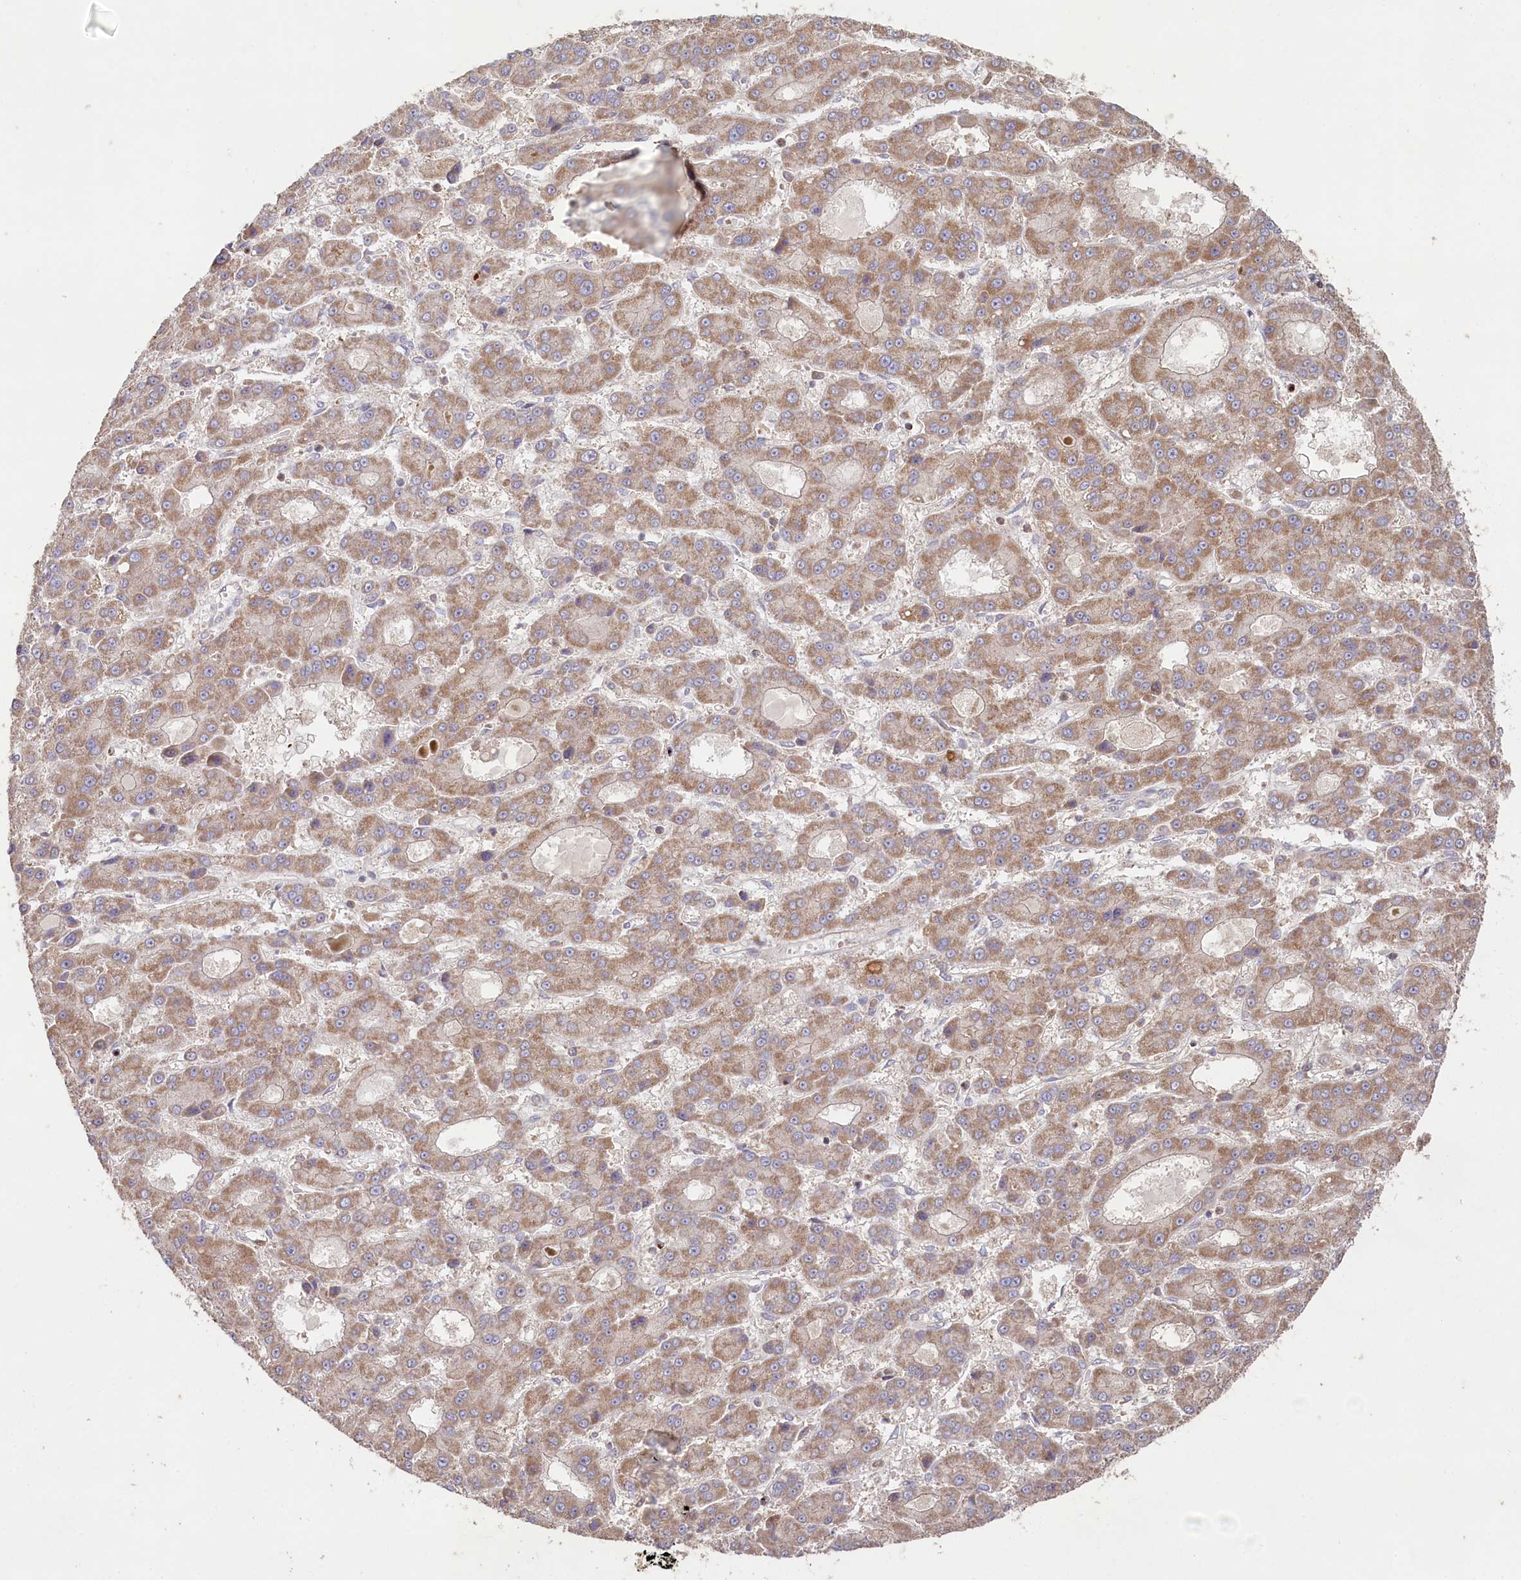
{"staining": {"intensity": "weak", "quantity": ">75%", "location": "cytoplasmic/membranous"}, "tissue": "liver cancer", "cell_type": "Tumor cells", "image_type": "cancer", "snomed": [{"axis": "morphology", "description": "Carcinoma, Hepatocellular, NOS"}, {"axis": "topography", "description": "Liver"}], "caption": "Immunohistochemistry (IHC) photomicrograph of liver cancer stained for a protein (brown), which reveals low levels of weak cytoplasmic/membranous staining in about >75% of tumor cells.", "gene": "HAL", "patient": {"sex": "male", "age": 70}}